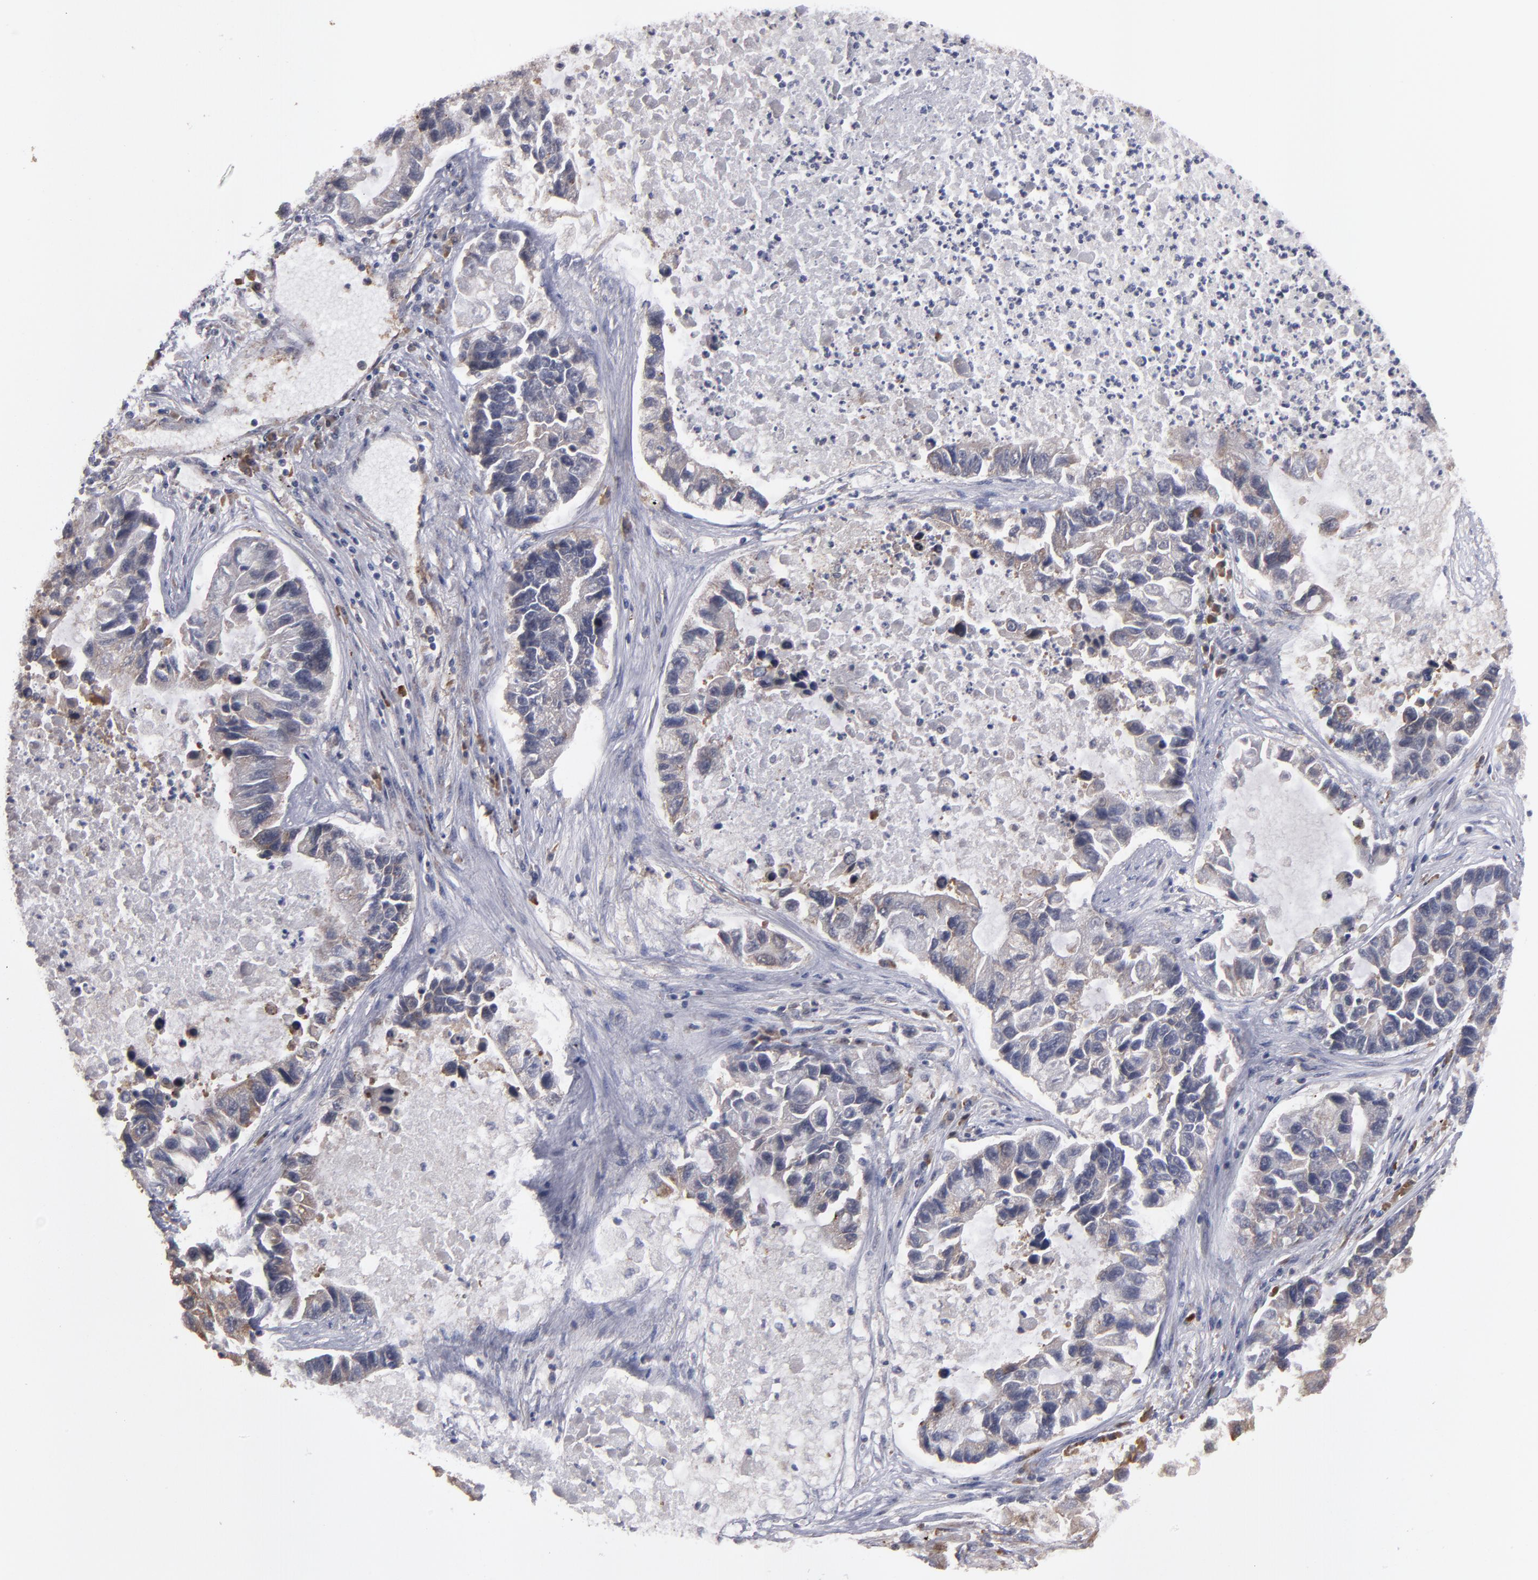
{"staining": {"intensity": "moderate", "quantity": ">75%", "location": "cytoplasmic/membranous"}, "tissue": "lung cancer", "cell_type": "Tumor cells", "image_type": "cancer", "snomed": [{"axis": "morphology", "description": "Adenocarcinoma, NOS"}, {"axis": "topography", "description": "Lung"}], "caption": "The histopathology image reveals a brown stain indicating the presence of a protein in the cytoplasmic/membranous of tumor cells in lung adenocarcinoma.", "gene": "SND1", "patient": {"sex": "female", "age": 51}}